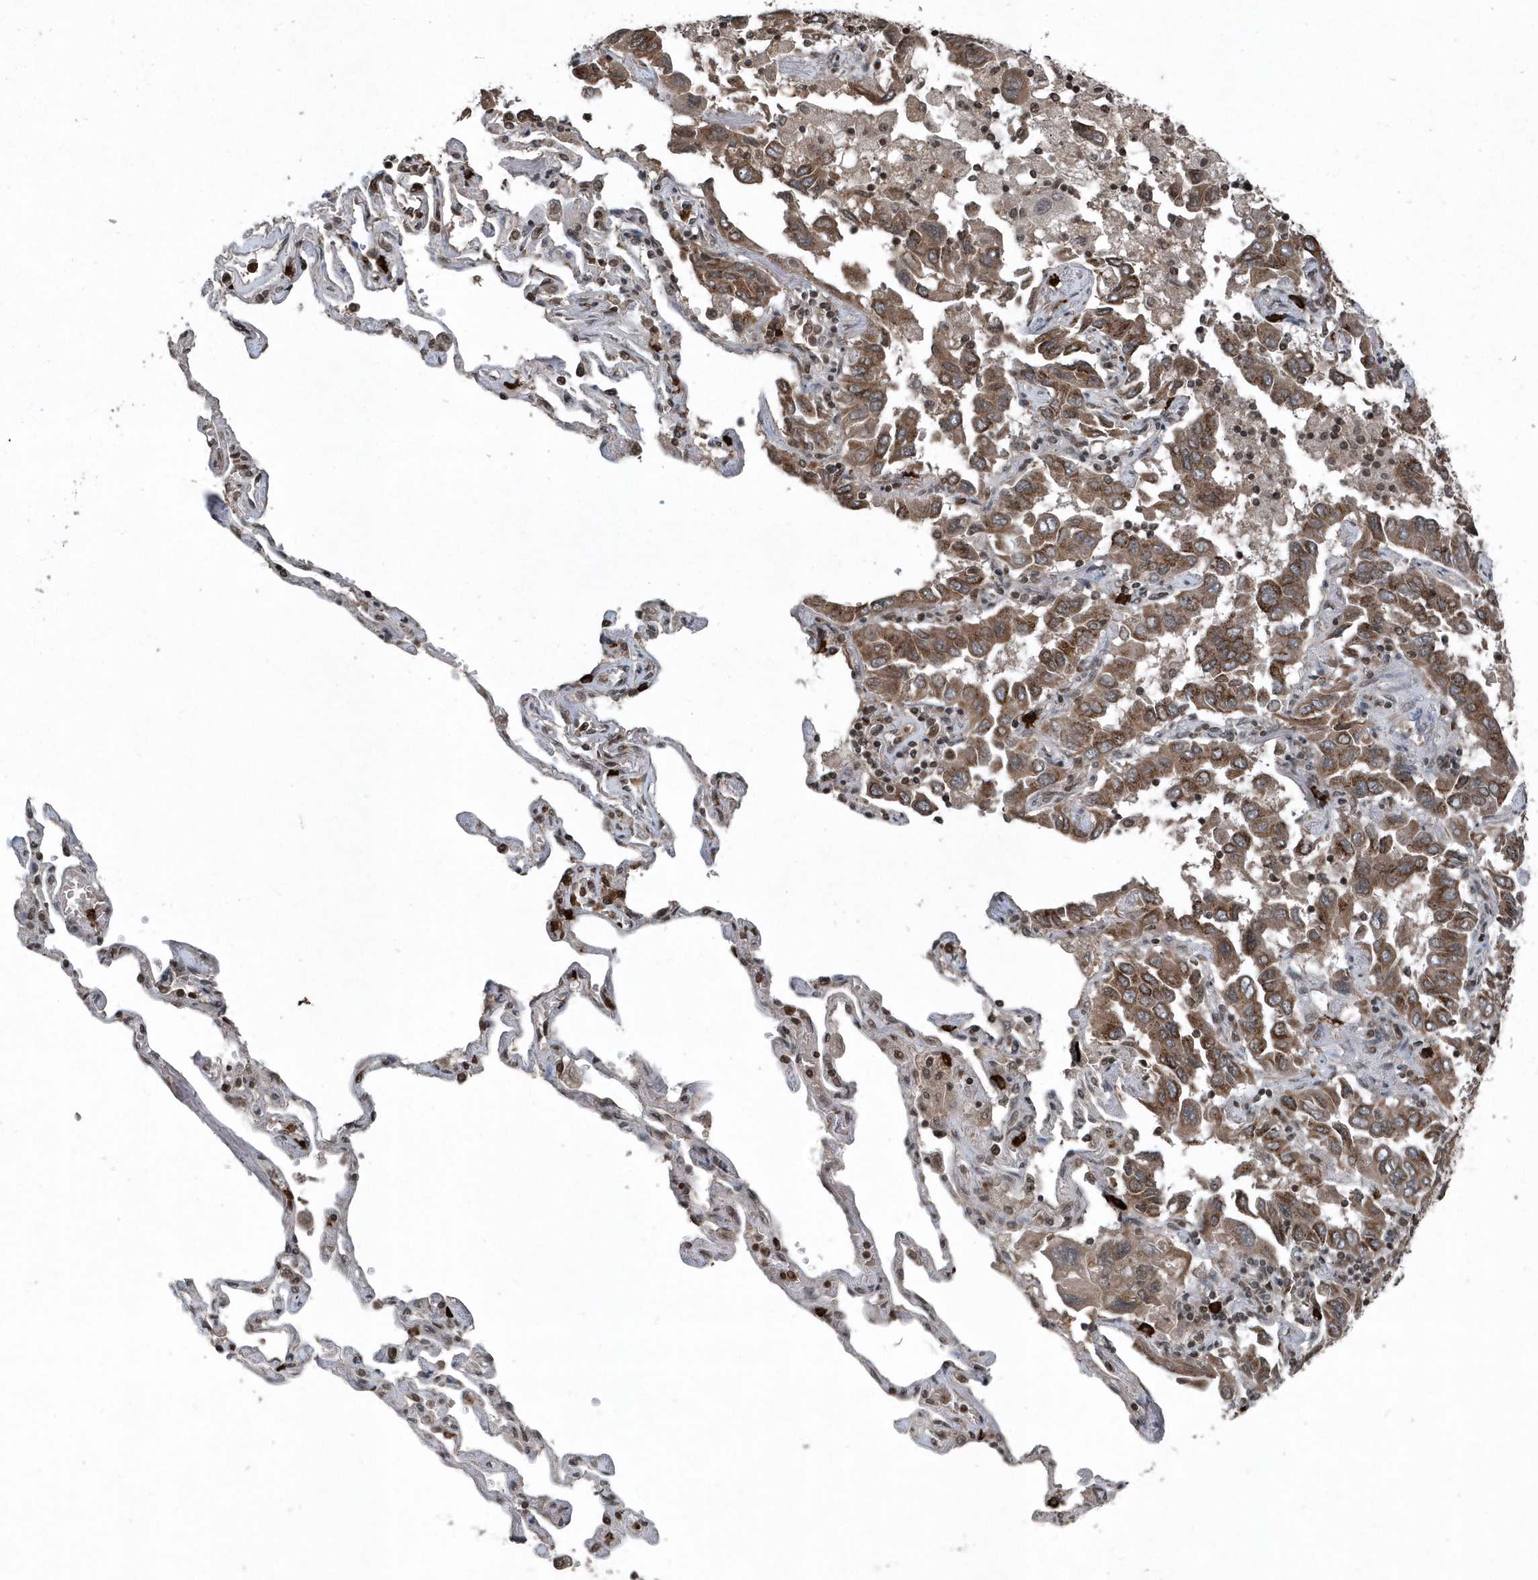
{"staining": {"intensity": "moderate", "quantity": ">75%", "location": "cytoplasmic/membranous"}, "tissue": "lung cancer", "cell_type": "Tumor cells", "image_type": "cancer", "snomed": [{"axis": "morphology", "description": "Adenocarcinoma, NOS"}, {"axis": "topography", "description": "Lung"}], "caption": "About >75% of tumor cells in lung adenocarcinoma show moderate cytoplasmic/membranous protein expression as visualized by brown immunohistochemical staining.", "gene": "EIF2B1", "patient": {"sex": "male", "age": 64}}